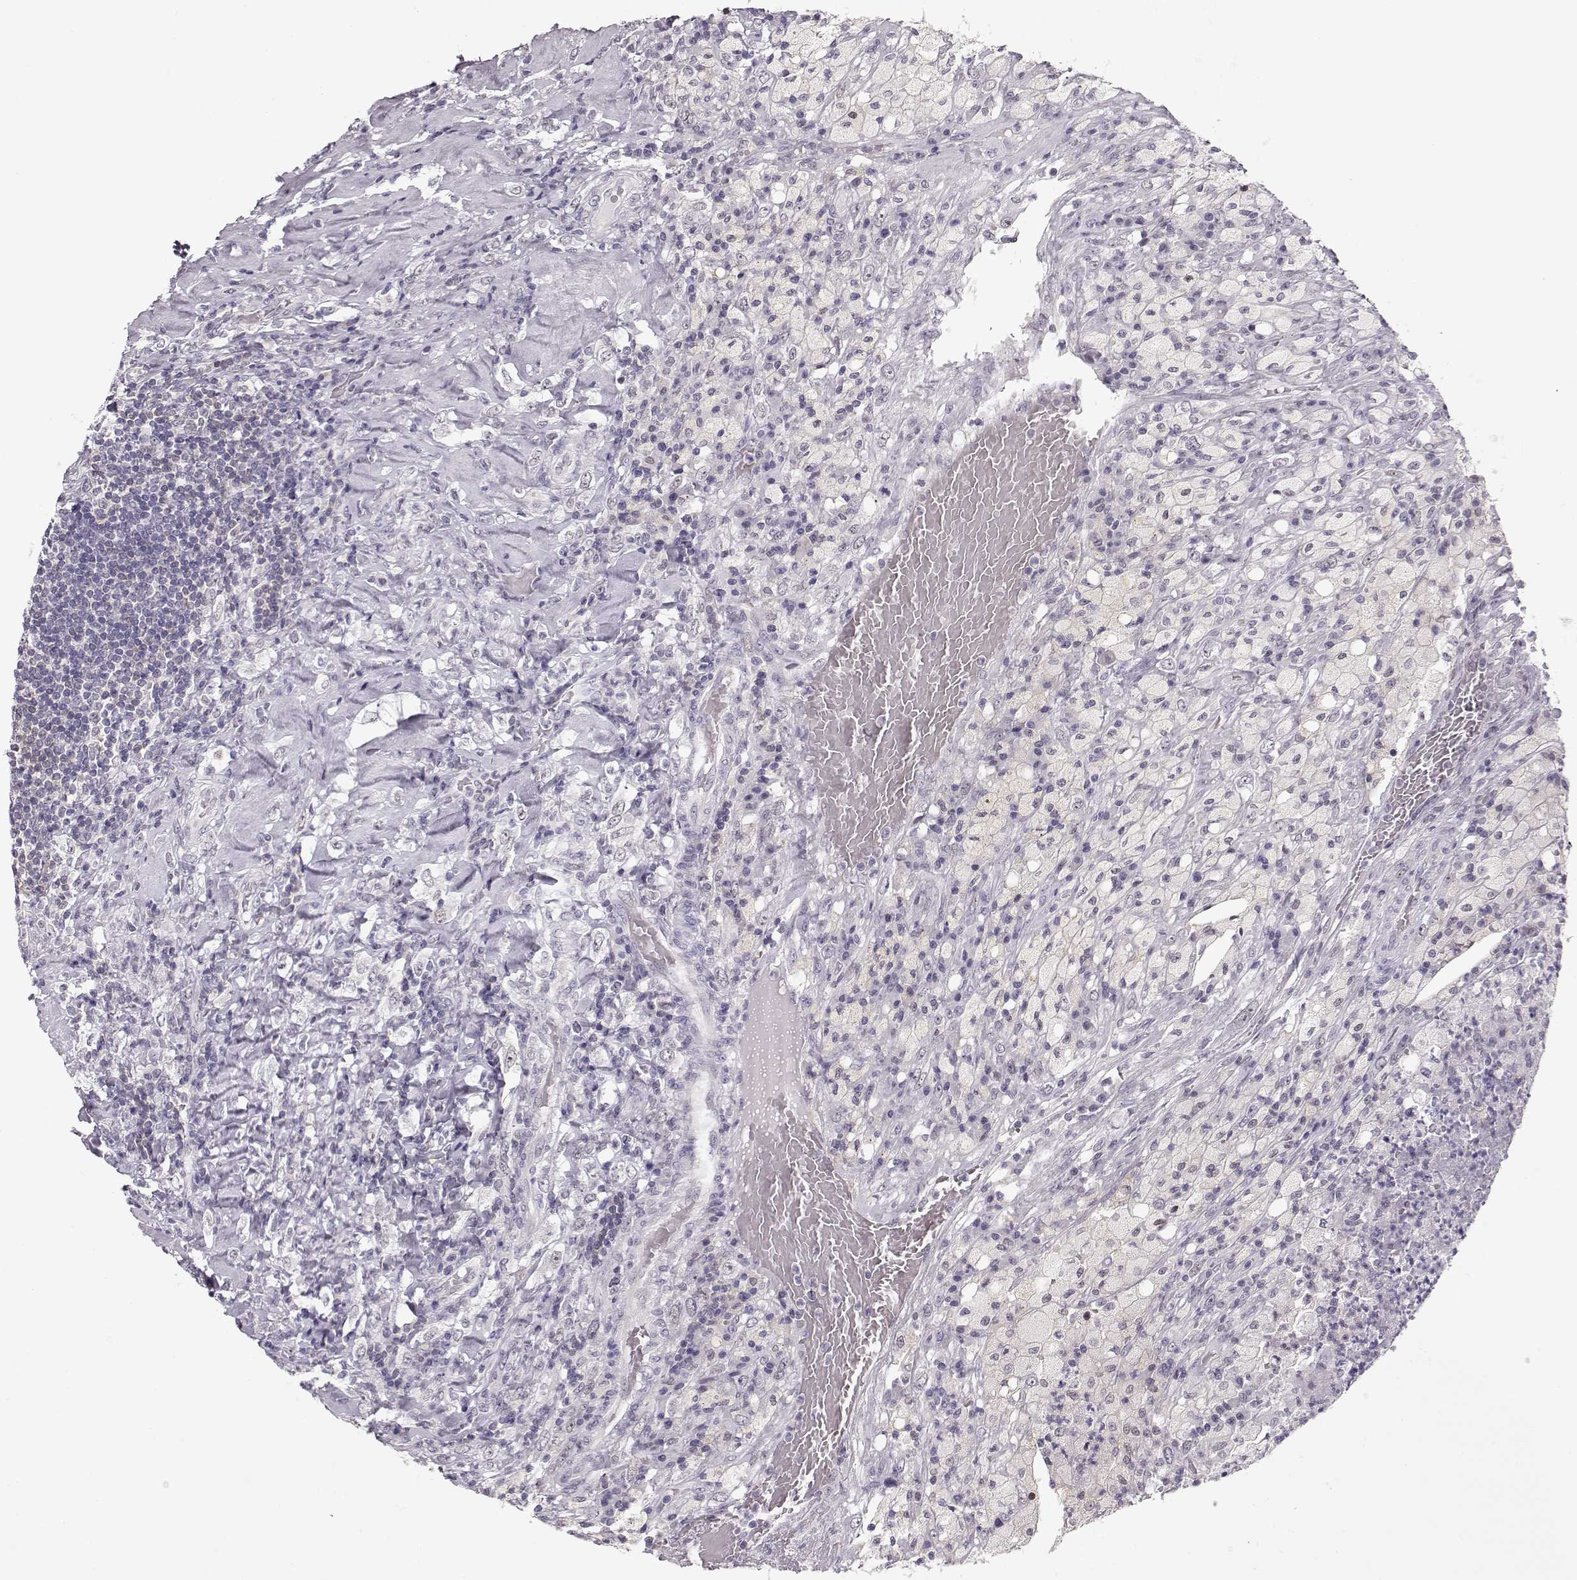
{"staining": {"intensity": "negative", "quantity": "none", "location": "none"}, "tissue": "testis cancer", "cell_type": "Tumor cells", "image_type": "cancer", "snomed": [{"axis": "morphology", "description": "Necrosis, NOS"}, {"axis": "morphology", "description": "Carcinoma, Embryonal, NOS"}, {"axis": "topography", "description": "Testis"}], "caption": "A micrograph of human testis embryonal carcinoma is negative for staining in tumor cells. The staining was performed using DAB to visualize the protein expression in brown, while the nuclei were stained in blue with hematoxylin (Magnification: 20x).", "gene": "TEPP", "patient": {"sex": "male", "age": 19}}